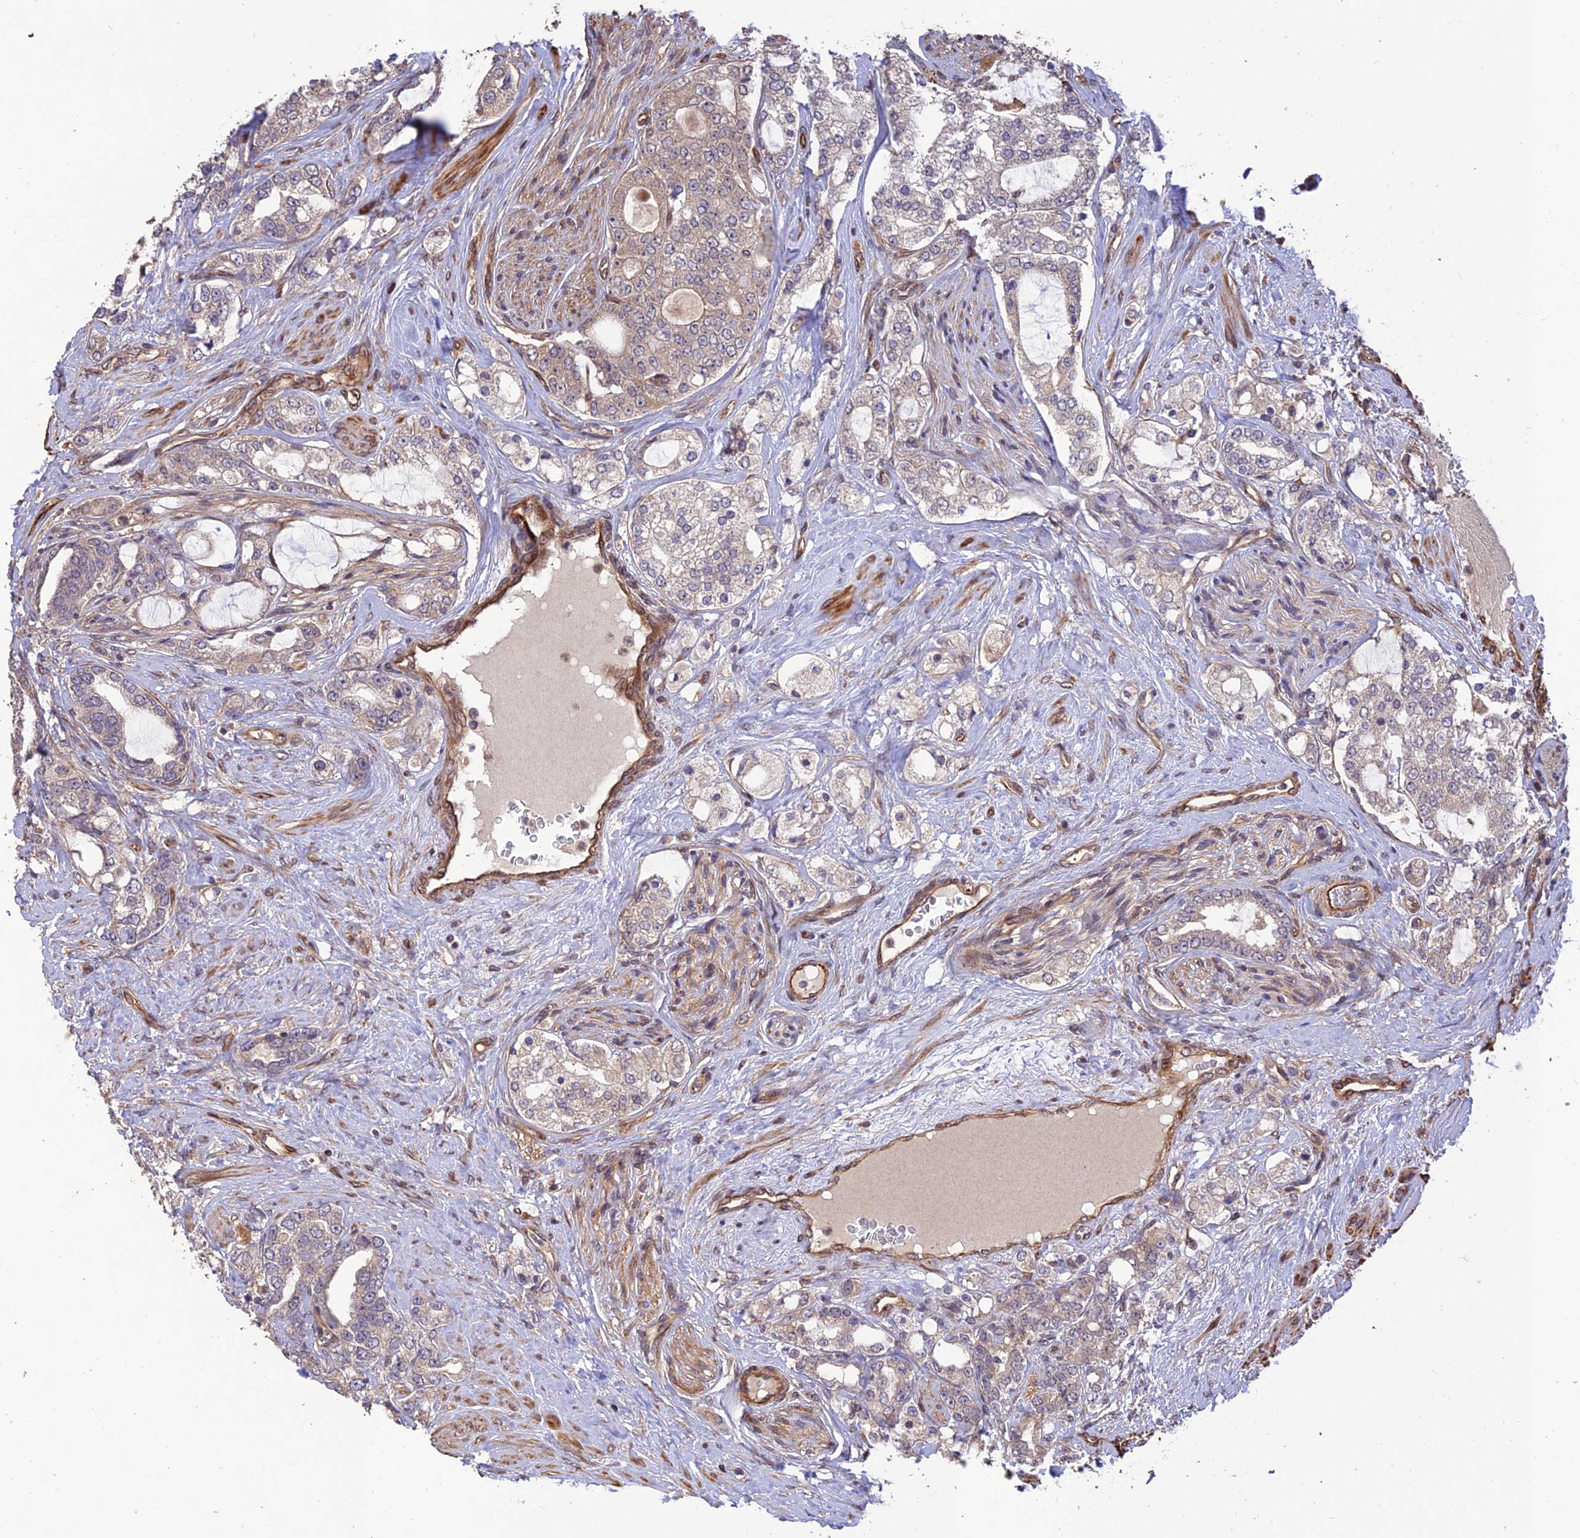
{"staining": {"intensity": "negative", "quantity": "none", "location": "none"}, "tissue": "prostate cancer", "cell_type": "Tumor cells", "image_type": "cancer", "snomed": [{"axis": "morphology", "description": "Adenocarcinoma, High grade"}, {"axis": "topography", "description": "Prostate"}], "caption": "IHC micrograph of prostate high-grade adenocarcinoma stained for a protein (brown), which exhibits no expression in tumor cells.", "gene": "CREBL2", "patient": {"sex": "male", "age": 64}}